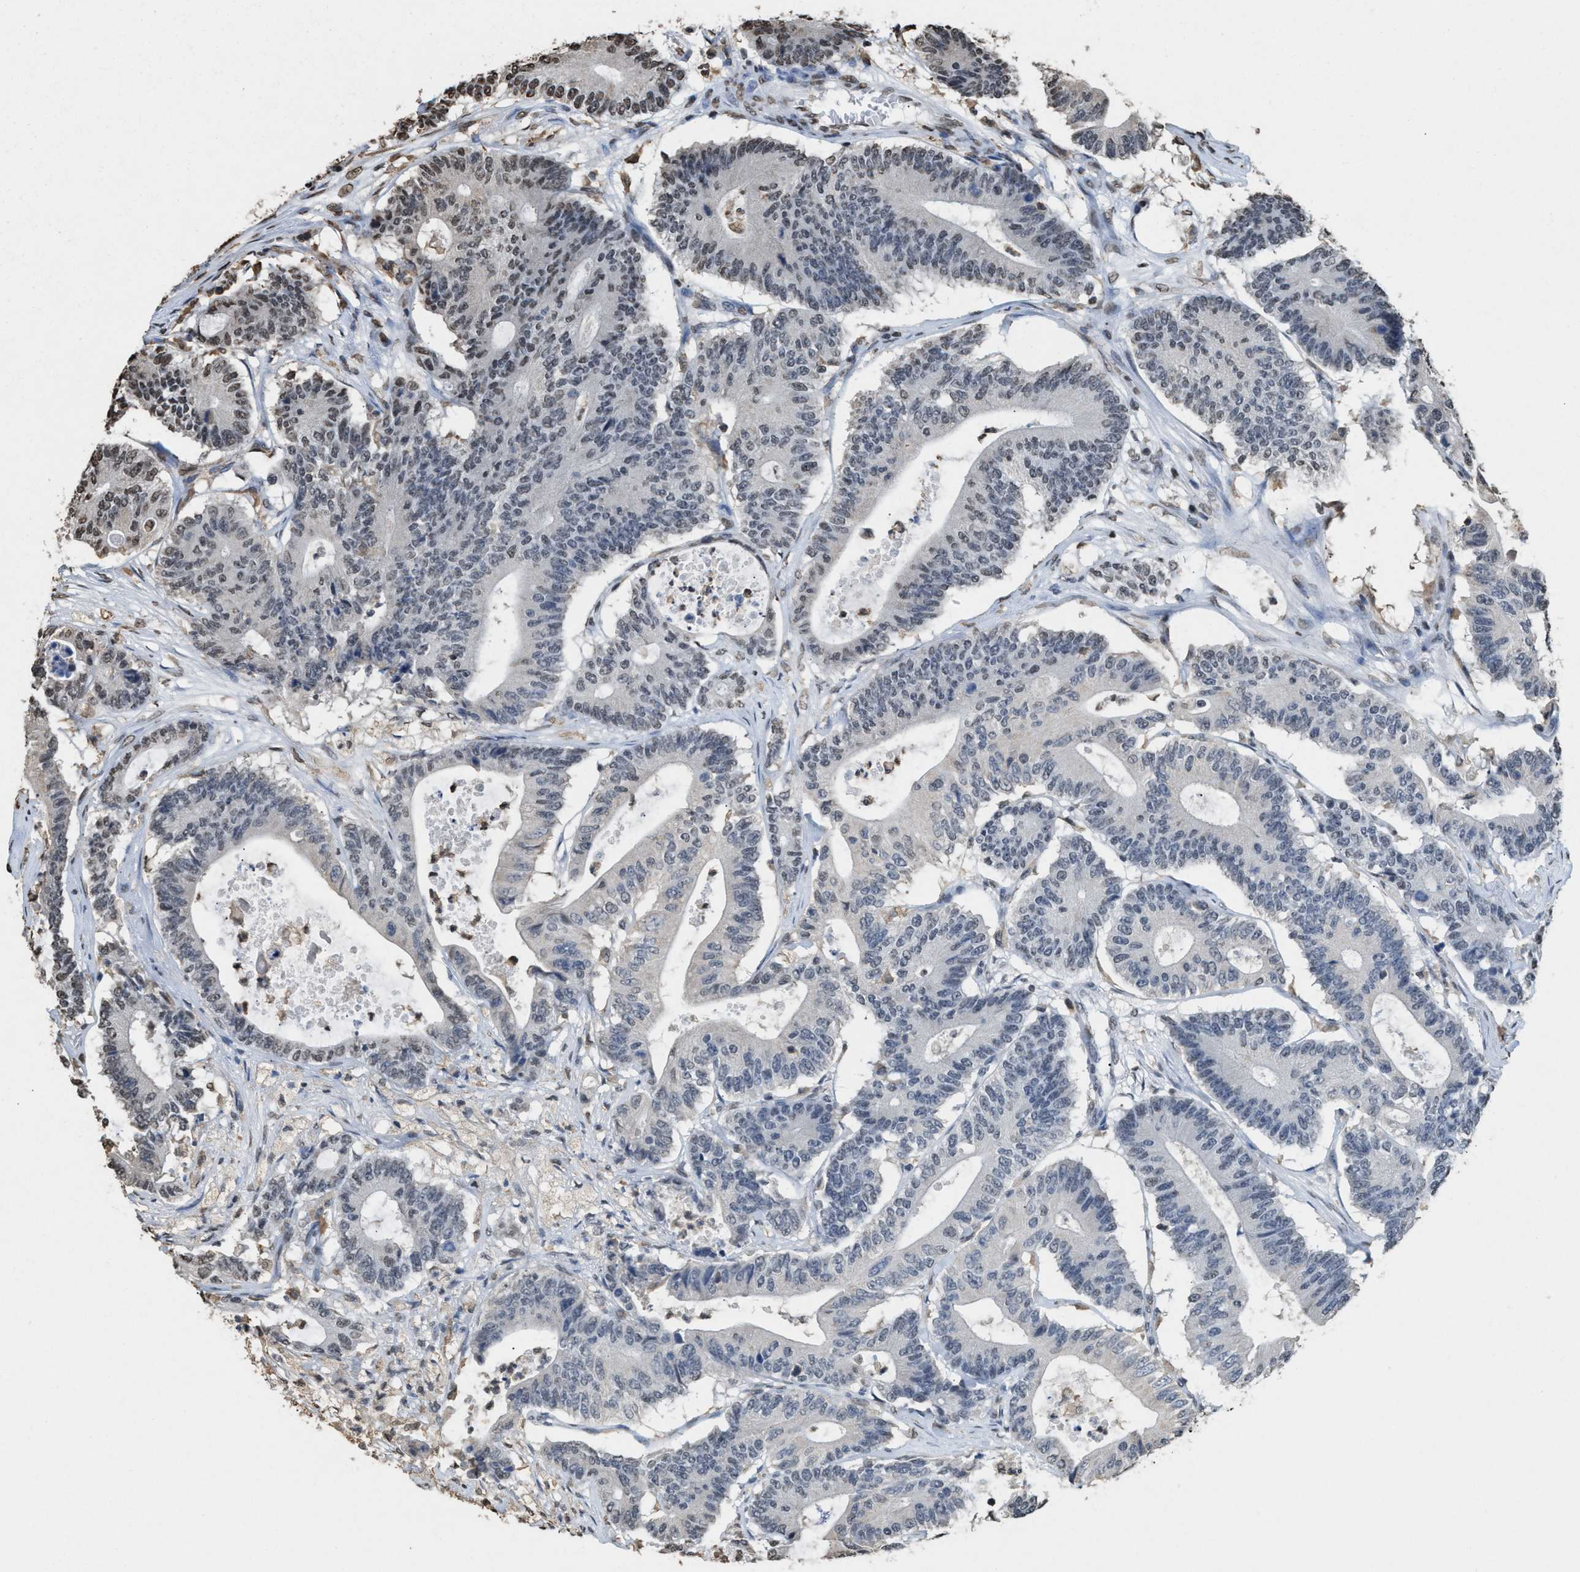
{"staining": {"intensity": "weak", "quantity": "<25%", "location": "nuclear"}, "tissue": "colorectal cancer", "cell_type": "Tumor cells", "image_type": "cancer", "snomed": [{"axis": "morphology", "description": "Adenocarcinoma, NOS"}, {"axis": "topography", "description": "Colon"}], "caption": "IHC of adenocarcinoma (colorectal) reveals no expression in tumor cells.", "gene": "NUP88", "patient": {"sex": "female", "age": 84}}